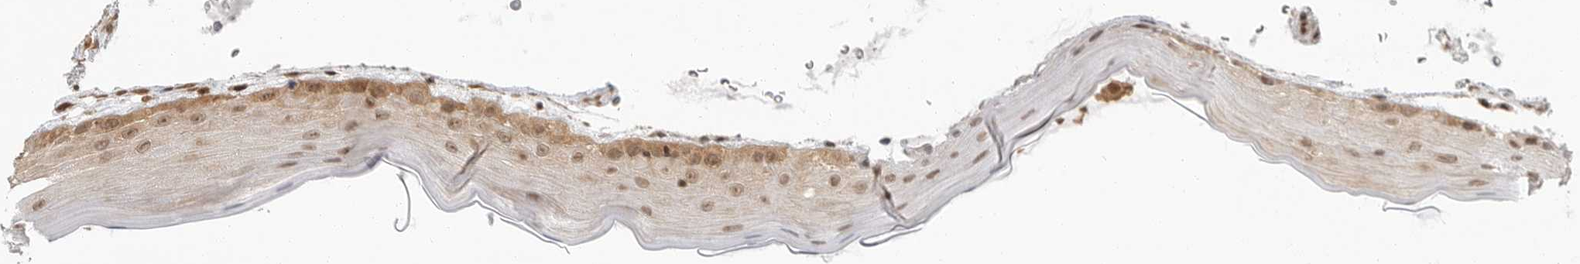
{"staining": {"intensity": "moderate", "quantity": ">75%", "location": "cytoplasmic/membranous,nuclear"}, "tissue": "oral mucosa", "cell_type": "Squamous epithelial cells", "image_type": "normal", "snomed": [{"axis": "morphology", "description": "Normal tissue, NOS"}, {"axis": "topography", "description": "Oral tissue"}], "caption": "Oral mucosa stained with IHC displays moderate cytoplasmic/membranous,nuclear expression in about >75% of squamous epithelial cells. The staining is performed using DAB (3,3'-diaminobenzidine) brown chromogen to label protein expression. The nuclei are counter-stained blue using hematoxylin.", "gene": "SZRD1", "patient": {"sex": "male", "age": 13}}